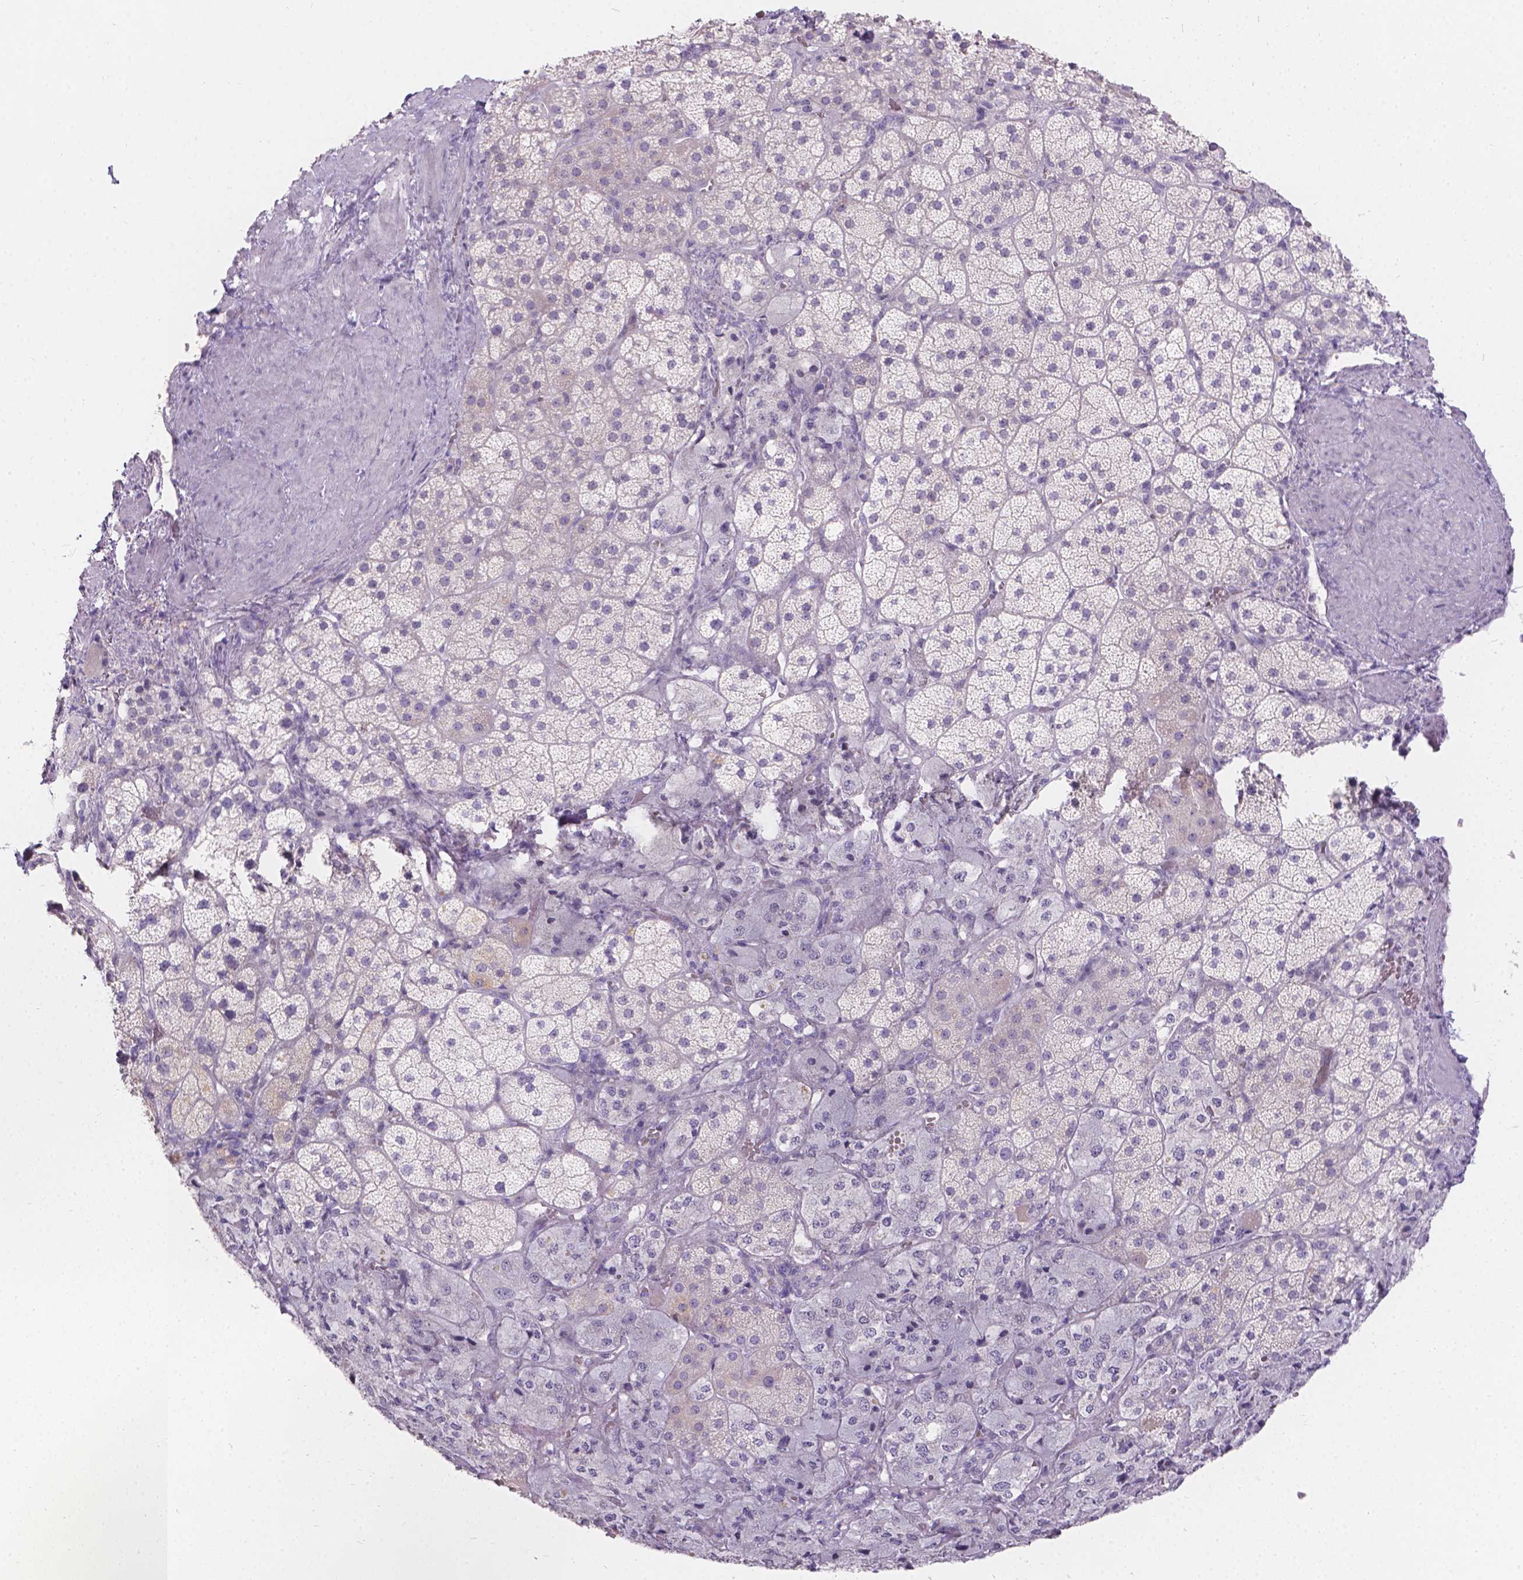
{"staining": {"intensity": "negative", "quantity": "none", "location": "none"}, "tissue": "adrenal gland", "cell_type": "Glandular cells", "image_type": "normal", "snomed": [{"axis": "morphology", "description": "Normal tissue, NOS"}, {"axis": "topography", "description": "Adrenal gland"}], "caption": "High power microscopy histopathology image of an immunohistochemistry (IHC) micrograph of normal adrenal gland, revealing no significant expression in glandular cells.", "gene": "HTN3", "patient": {"sex": "male", "age": 57}}